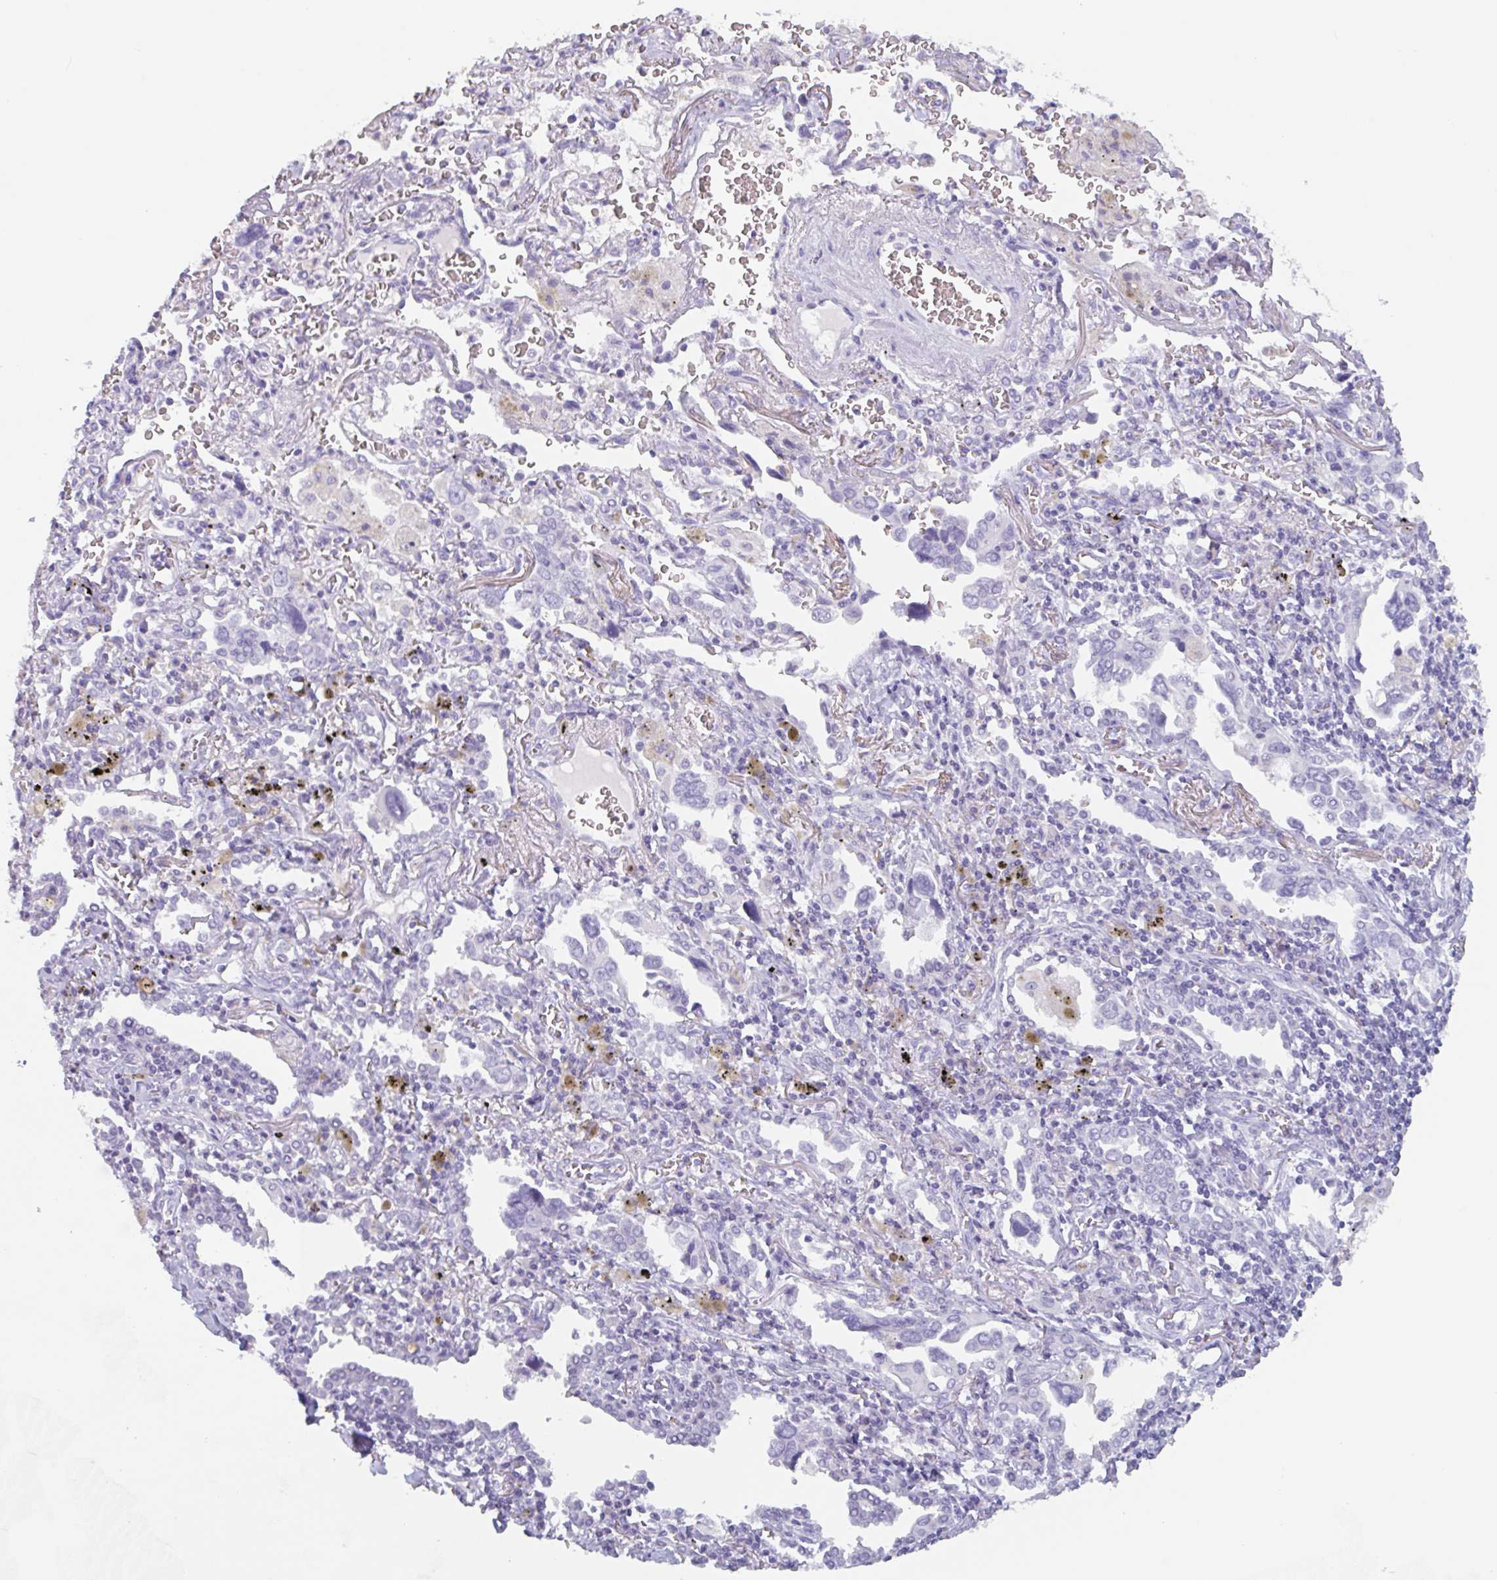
{"staining": {"intensity": "negative", "quantity": "none", "location": "none"}, "tissue": "lung cancer", "cell_type": "Tumor cells", "image_type": "cancer", "snomed": [{"axis": "morphology", "description": "Adenocarcinoma, NOS"}, {"axis": "topography", "description": "Lung"}], "caption": "Protein analysis of lung cancer reveals no significant expression in tumor cells.", "gene": "EMC4", "patient": {"sex": "male", "age": 76}}